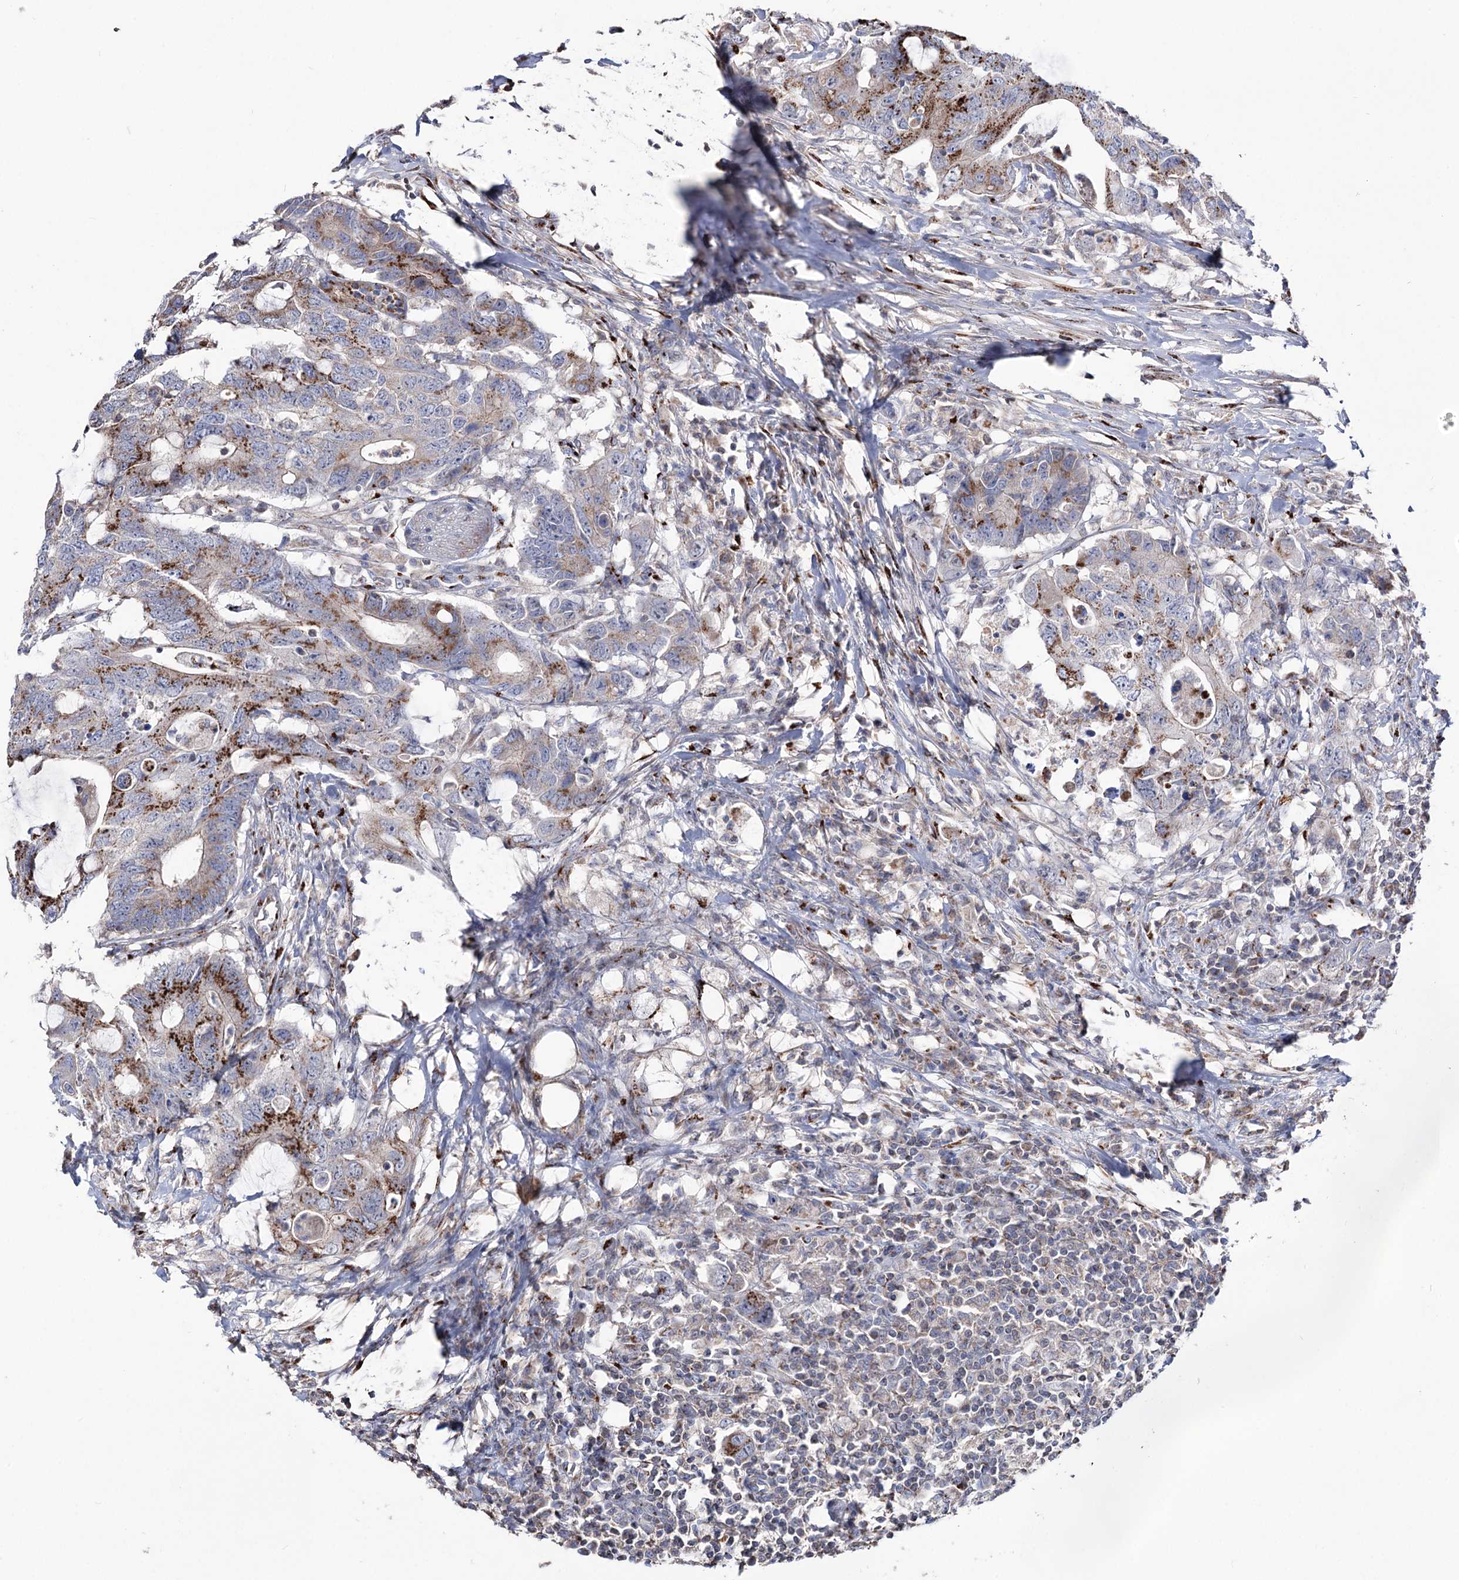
{"staining": {"intensity": "strong", "quantity": "25%-75%", "location": "cytoplasmic/membranous"}, "tissue": "colorectal cancer", "cell_type": "Tumor cells", "image_type": "cancer", "snomed": [{"axis": "morphology", "description": "Adenocarcinoma, NOS"}, {"axis": "topography", "description": "Colon"}], "caption": "IHC (DAB) staining of adenocarcinoma (colorectal) demonstrates strong cytoplasmic/membranous protein expression in approximately 25%-75% of tumor cells. (DAB (3,3'-diaminobenzidine) = brown stain, brightfield microscopy at high magnification).", "gene": "ARHGAP20", "patient": {"sex": "male", "age": 71}}